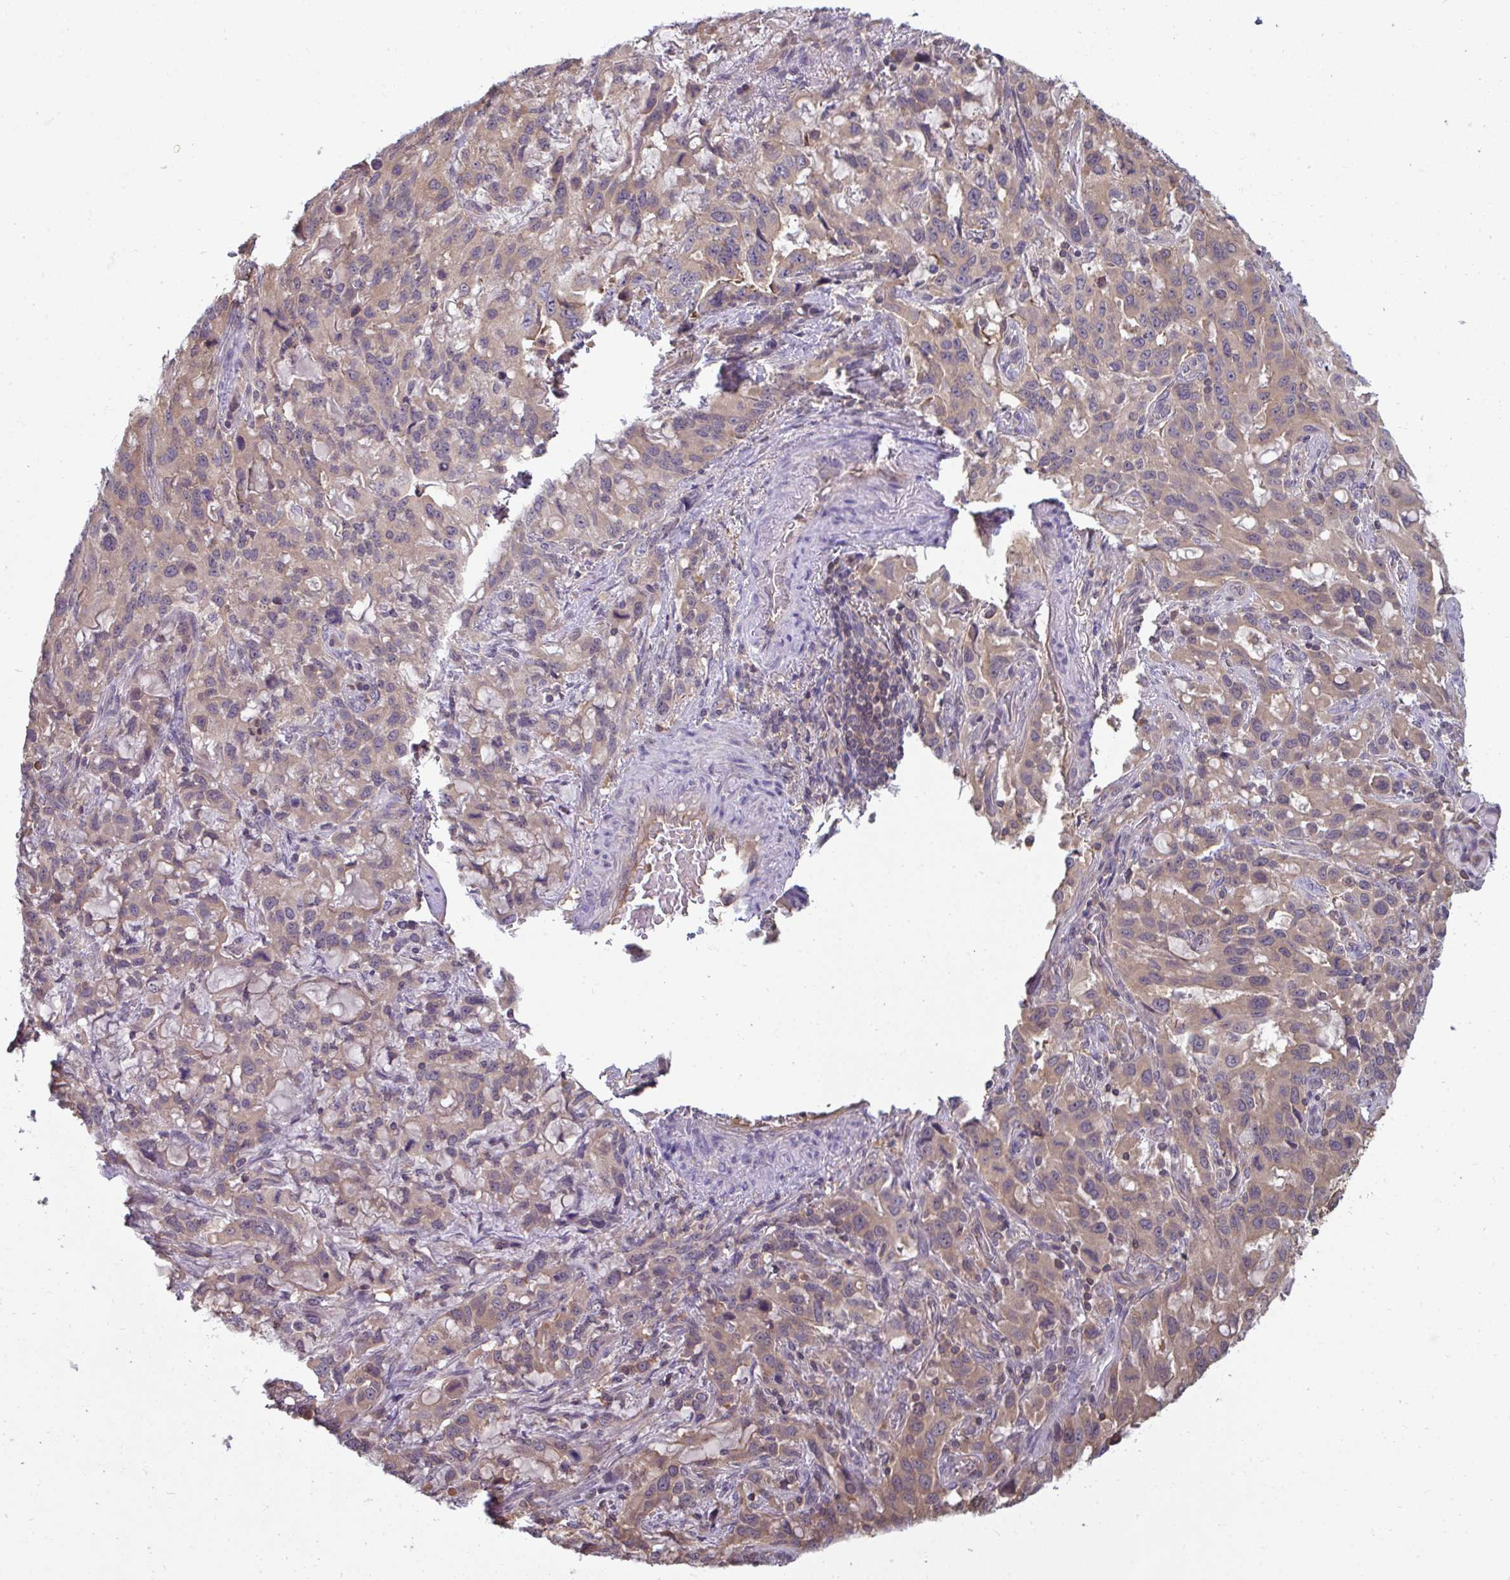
{"staining": {"intensity": "weak", "quantity": ">75%", "location": "cytoplasmic/membranous"}, "tissue": "stomach cancer", "cell_type": "Tumor cells", "image_type": "cancer", "snomed": [{"axis": "morphology", "description": "Adenocarcinoma, NOS"}, {"axis": "topography", "description": "Stomach, upper"}], "caption": "High-power microscopy captured an IHC micrograph of stomach adenocarcinoma, revealing weak cytoplasmic/membranous staining in about >75% of tumor cells. (Brightfield microscopy of DAB IHC at high magnification).", "gene": "TTC9C", "patient": {"sex": "male", "age": 85}}